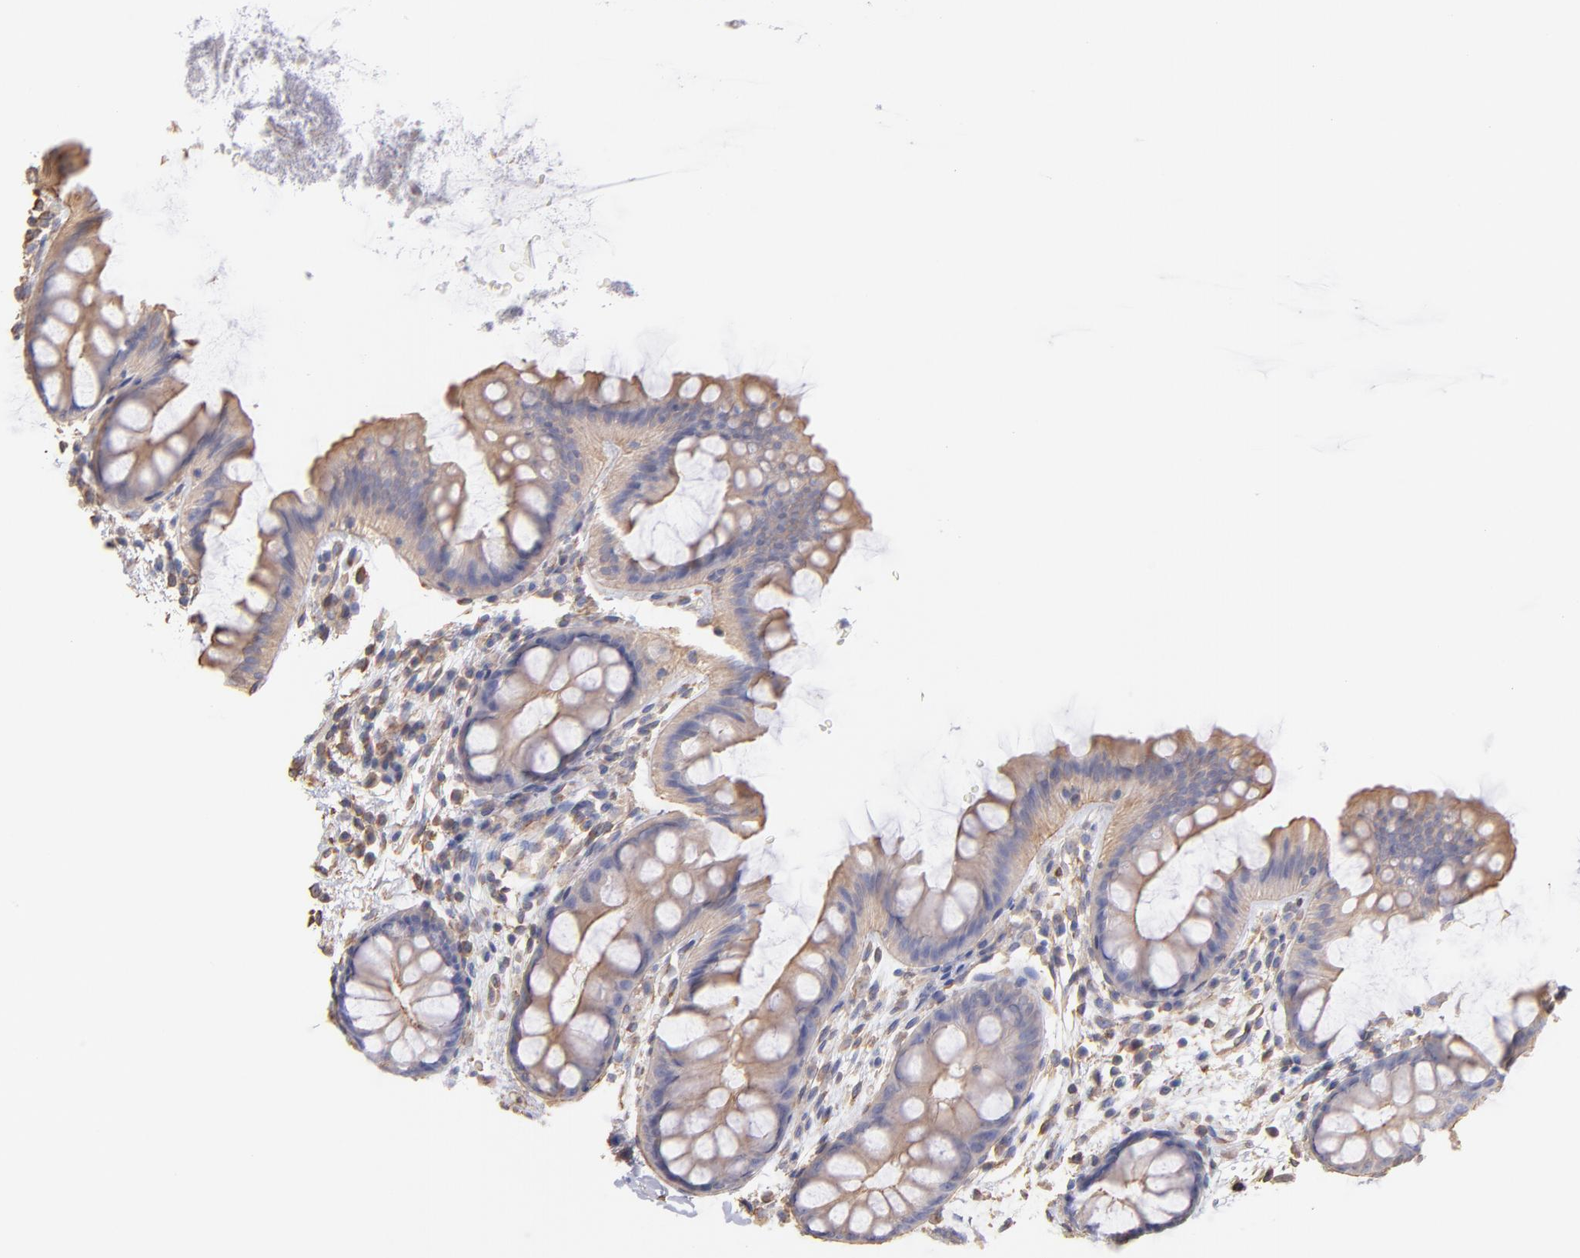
{"staining": {"intensity": "weak", "quantity": ">75%", "location": "cytoplasmic/membranous"}, "tissue": "colon", "cell_type": "Endothelial cells", "image_type": "normal", "snomed": [{"axis": "morphology", "description": "Normal tissue, NOS"}, {"axis": "topography", "description": "Smooth muscle"}, {"axis": "topography", "description": "Colon"}], "caption": "This is an image of immunohistochemistry (IHC) staining of benign colon, which shows weak positivity in the cytoplasmic/membranous of endothelial cells.", "gene": "PLEC", "patient": {"sex": "male", "age": 67}}